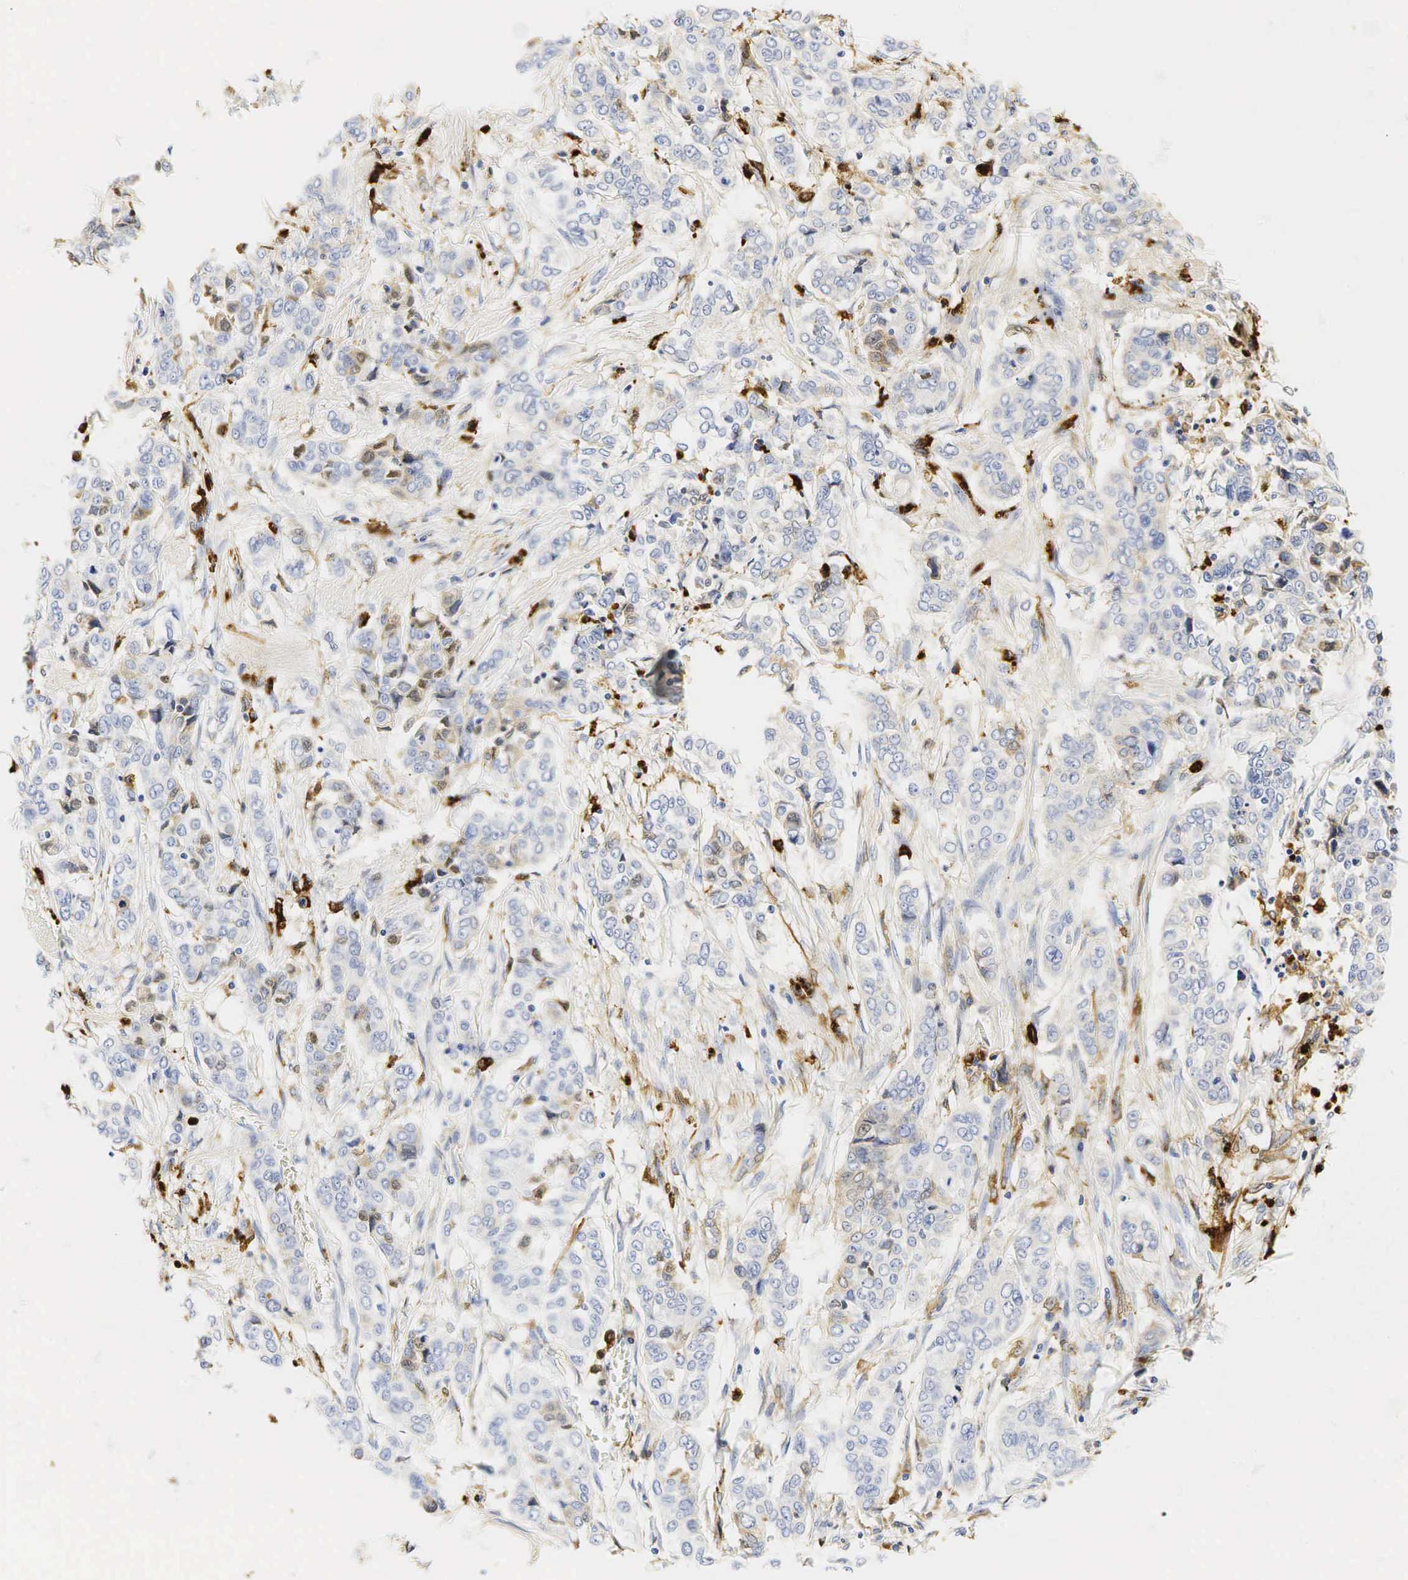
{"staining": {"intensity": "negative", "quantity": "none", "location": "none"}, "tissue": "pancreatic cancer", "cell_type": "Tumor cells", "image_type": "cancer", "snomed": [{"axis": "morphology", "description": "Adenocarcinoma, NOS"}, {"axis": "topography", "description": "Pancreas"}], "caption": "Pancreatic cancer (adenocarcinoma) stained for a protein using immunohistochemistry (IHC) demonstrates no staining tumor cells.", "gene": "LYZ", "patient": {"sex": "female", "age": 52}}